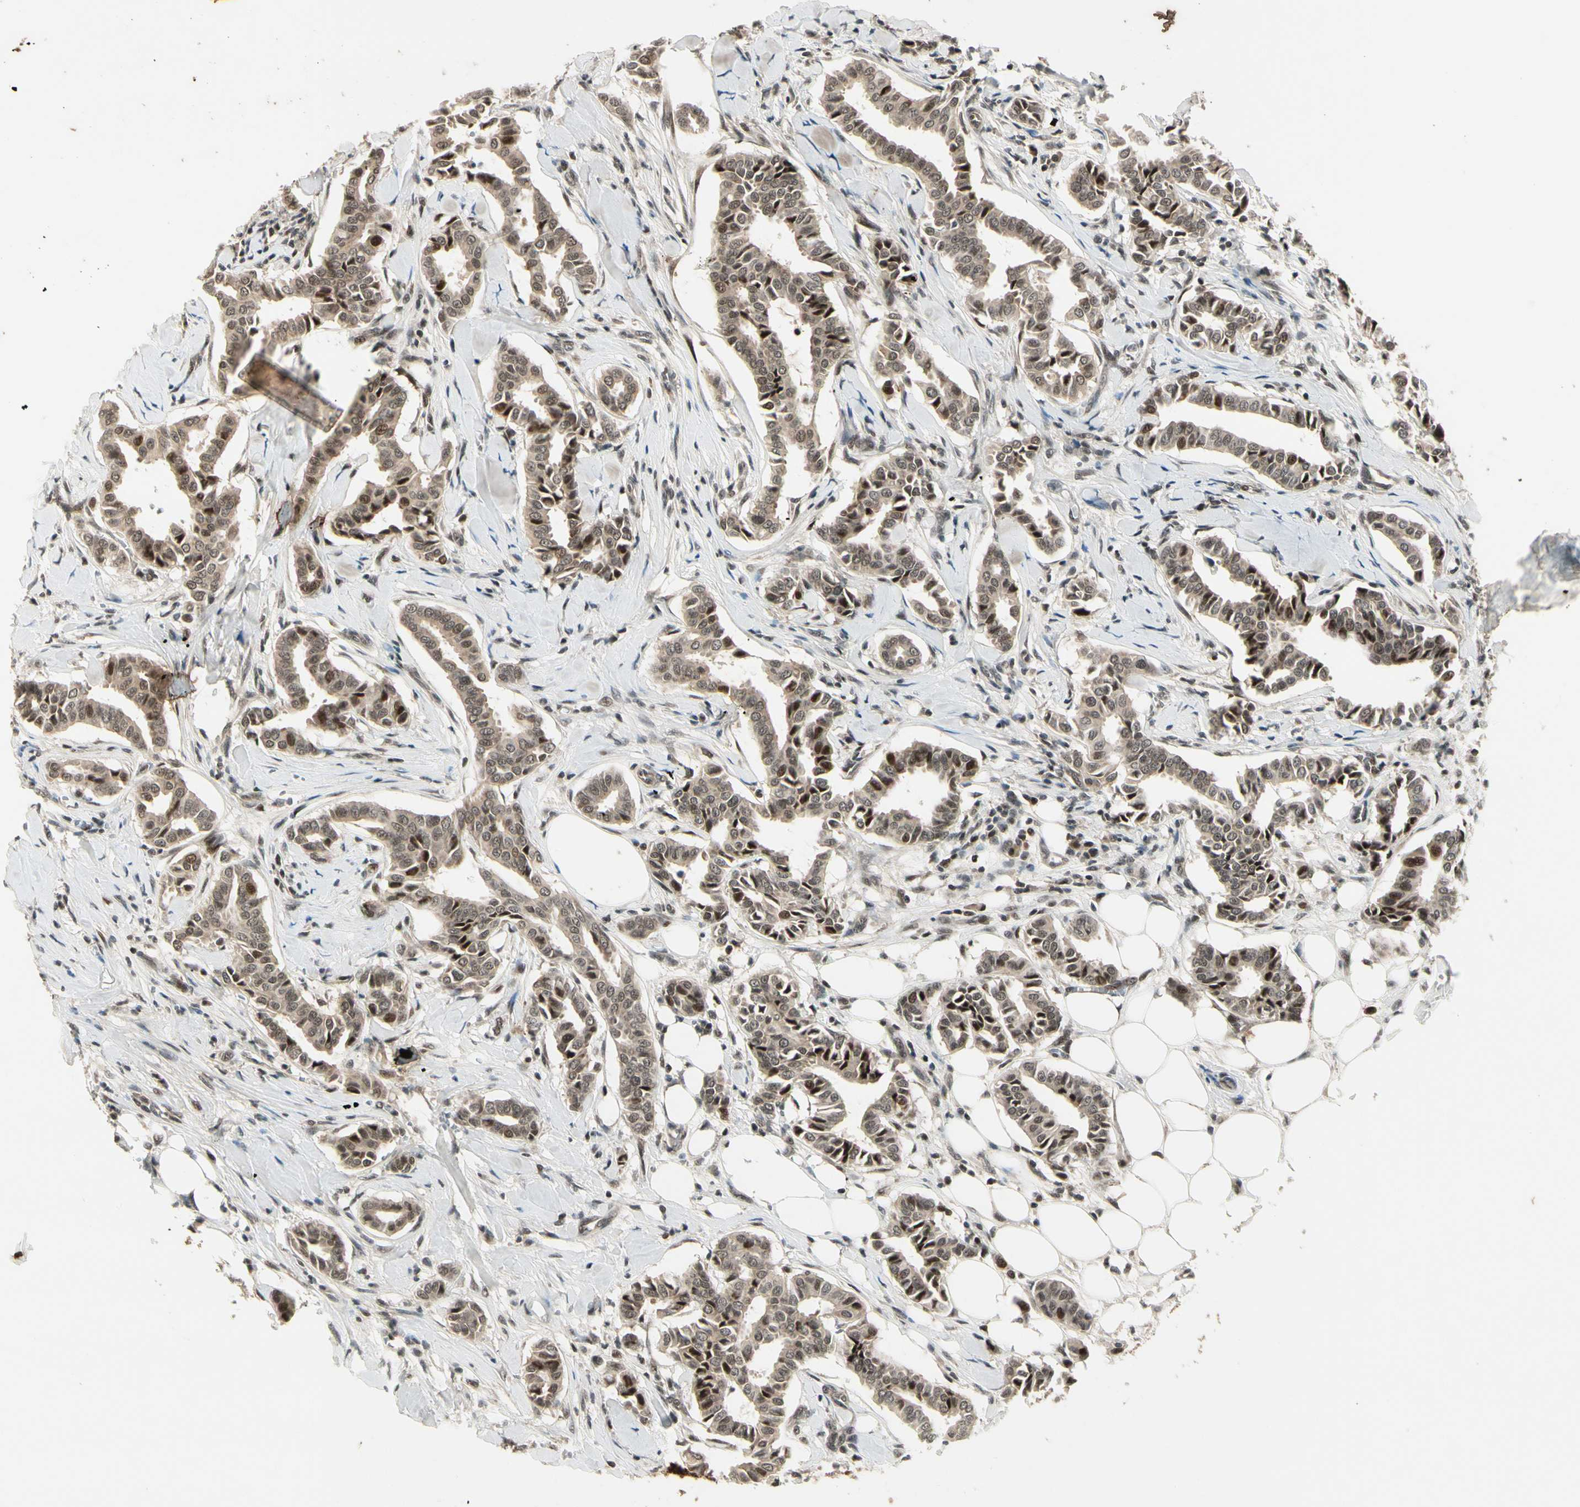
{"staining": {"intensity": "strong", "quantity": "25%-75%", "location": "nuclear"}, "tissue": "head and neck cancer", "cell_type": "Tumor cells", "image_type": "cancer", "snomed": [{"axis": "morphology", "description": "Adenocarcinoma, NOS"}, {"axis": "topography", "description": "Salivary gland"}, {"axis": "topography", "description": "Head-Neck"}], "caption": "Immunohistochemistry (IHC) histopathology image of adenocarcinoma (head and neck) stained for a protein (brown), which reveals high levels of strong nuclear expression in about 25%-75% of tumor cells.", "gene": "CDK11A", "patient": {"sex": "female", "age": 59}}